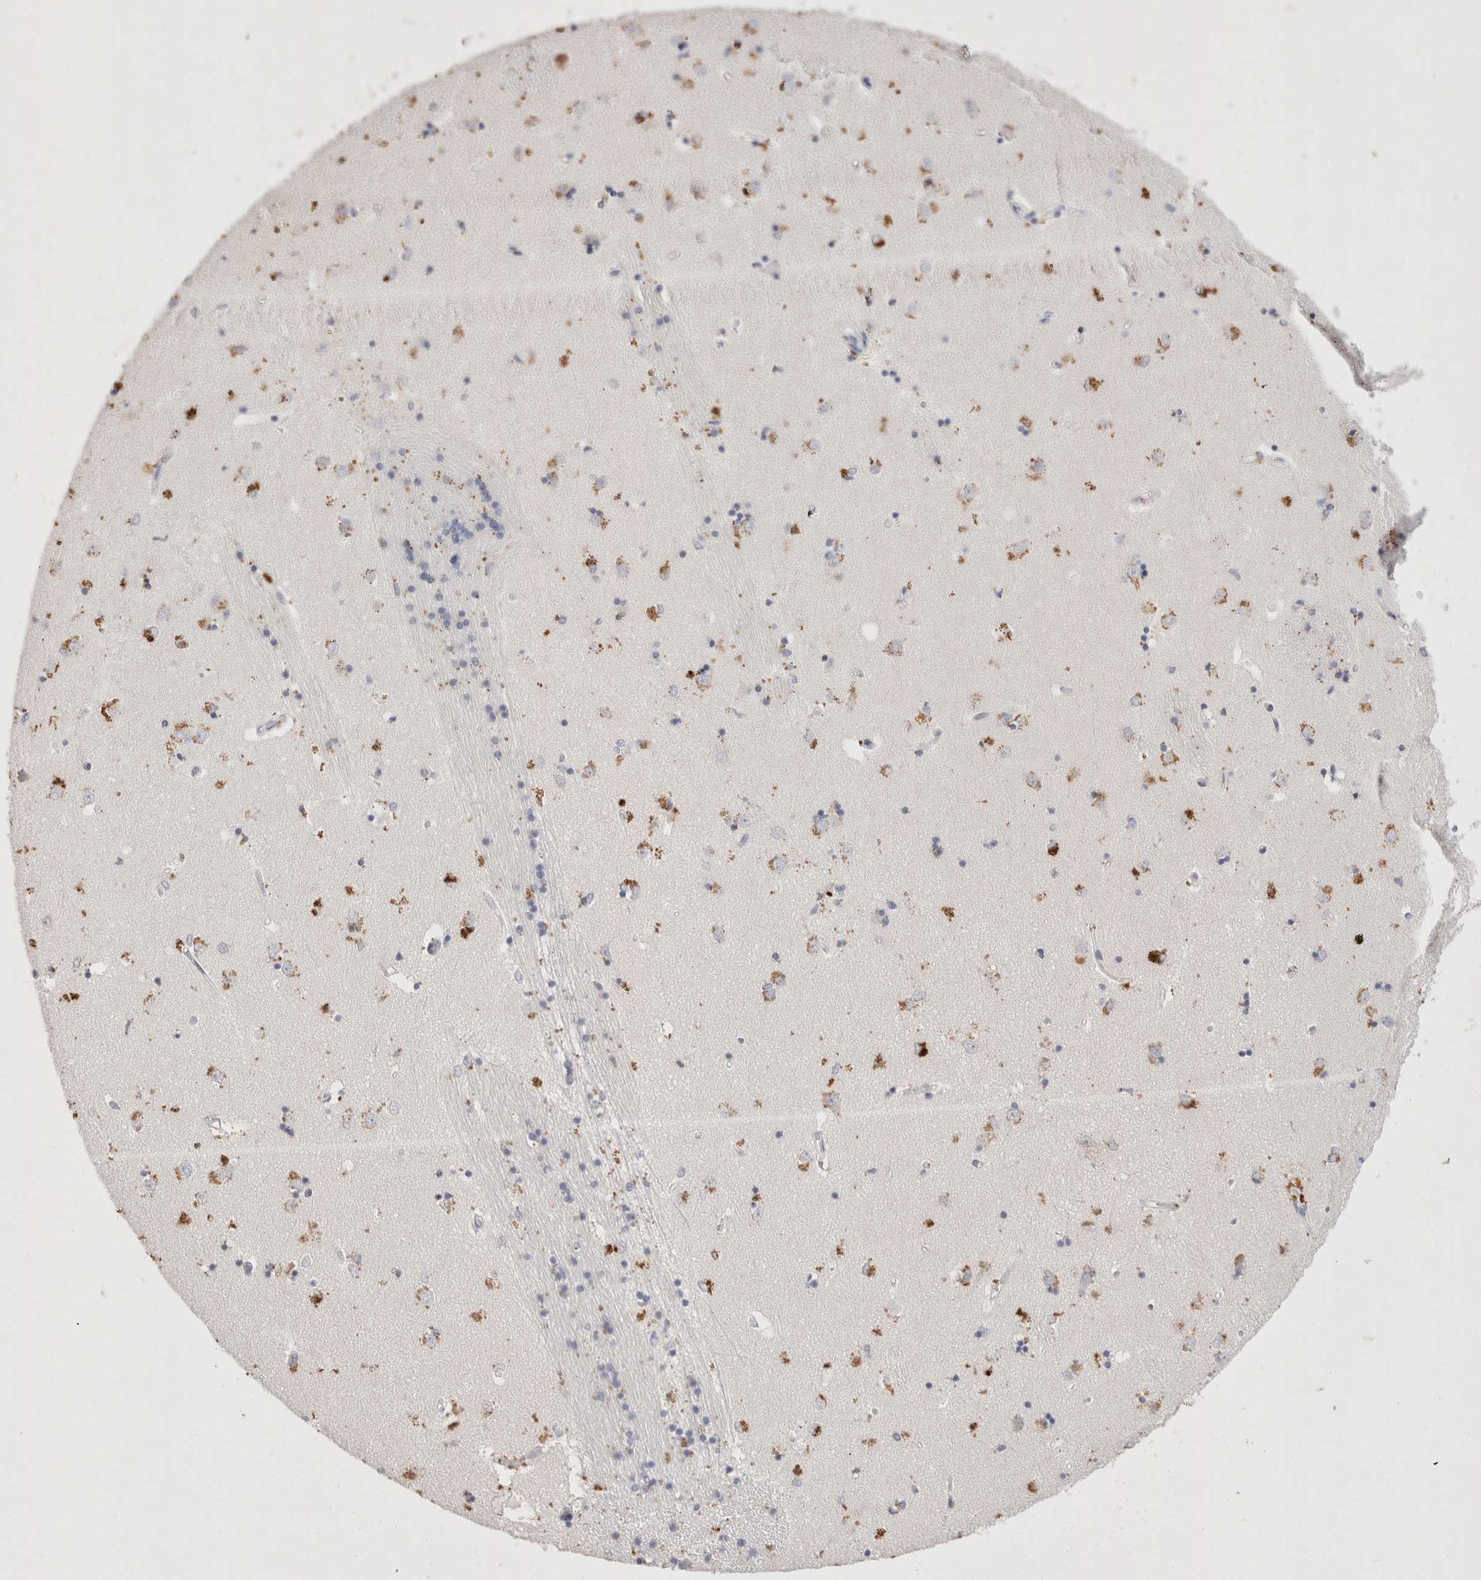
{"staining": {"intensity": "moderate", "quantity": "25%-75%", "location": "cytoplasmic/membranous"}, "tissue": "caudate", "cell_type": "Glial cells", "image_type": "normal", "snomed": [{"axis": "morphology", "description": "Normal tissue, NOS"}, {"axis": "topography", "description": "Lateral ventricle wall"}], "caption": "The immunohistochemical stain shows moderate cytoplasmic/membranous expression in glial cells of benign caudate. The staining is performed using DAB brown chromogen to label protein expression. The nuclei are counter-stained blue using hematoxylin.", "gene": "EPCAM", "patient": {"sex": "male", "age": 45}}